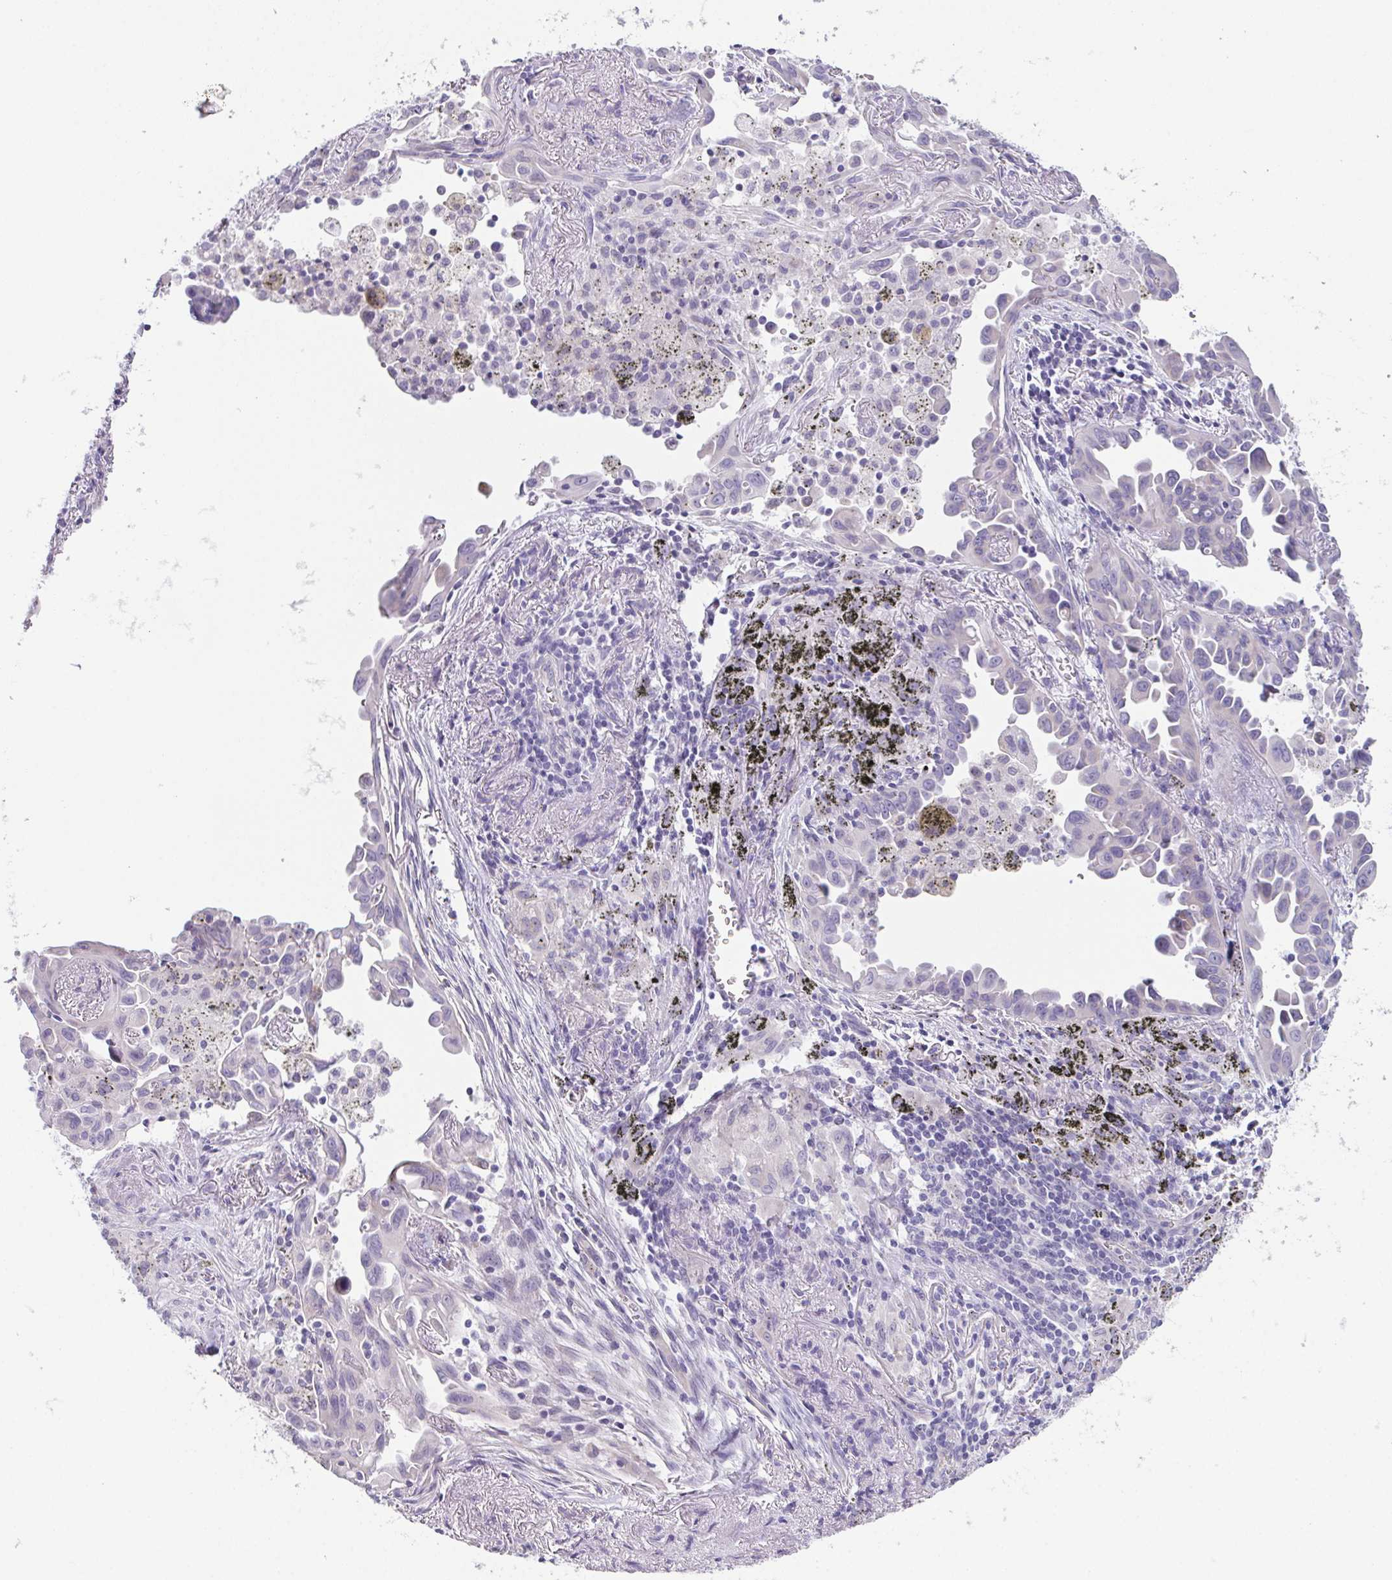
{"staining": {"intensity": "negative", "quantity": "none", "location": "none"}, "tissue": "lung cancer", "cell_type": "Tumor cells", "image_type": "cancer", "snomed": [{"axis": "morphology", "description": "Adenocarcinoma, NOS"}, {"axis": "topography", "description": "Lung"}], "caption": "DAB (3,3'-diaminobenzidine) immunohistochemical staining of human adenocarcinoma (lung) shows no significant staining in tumor cells.", "gene": "TEX19", "patient": {"sex": "male", "age": 68}}